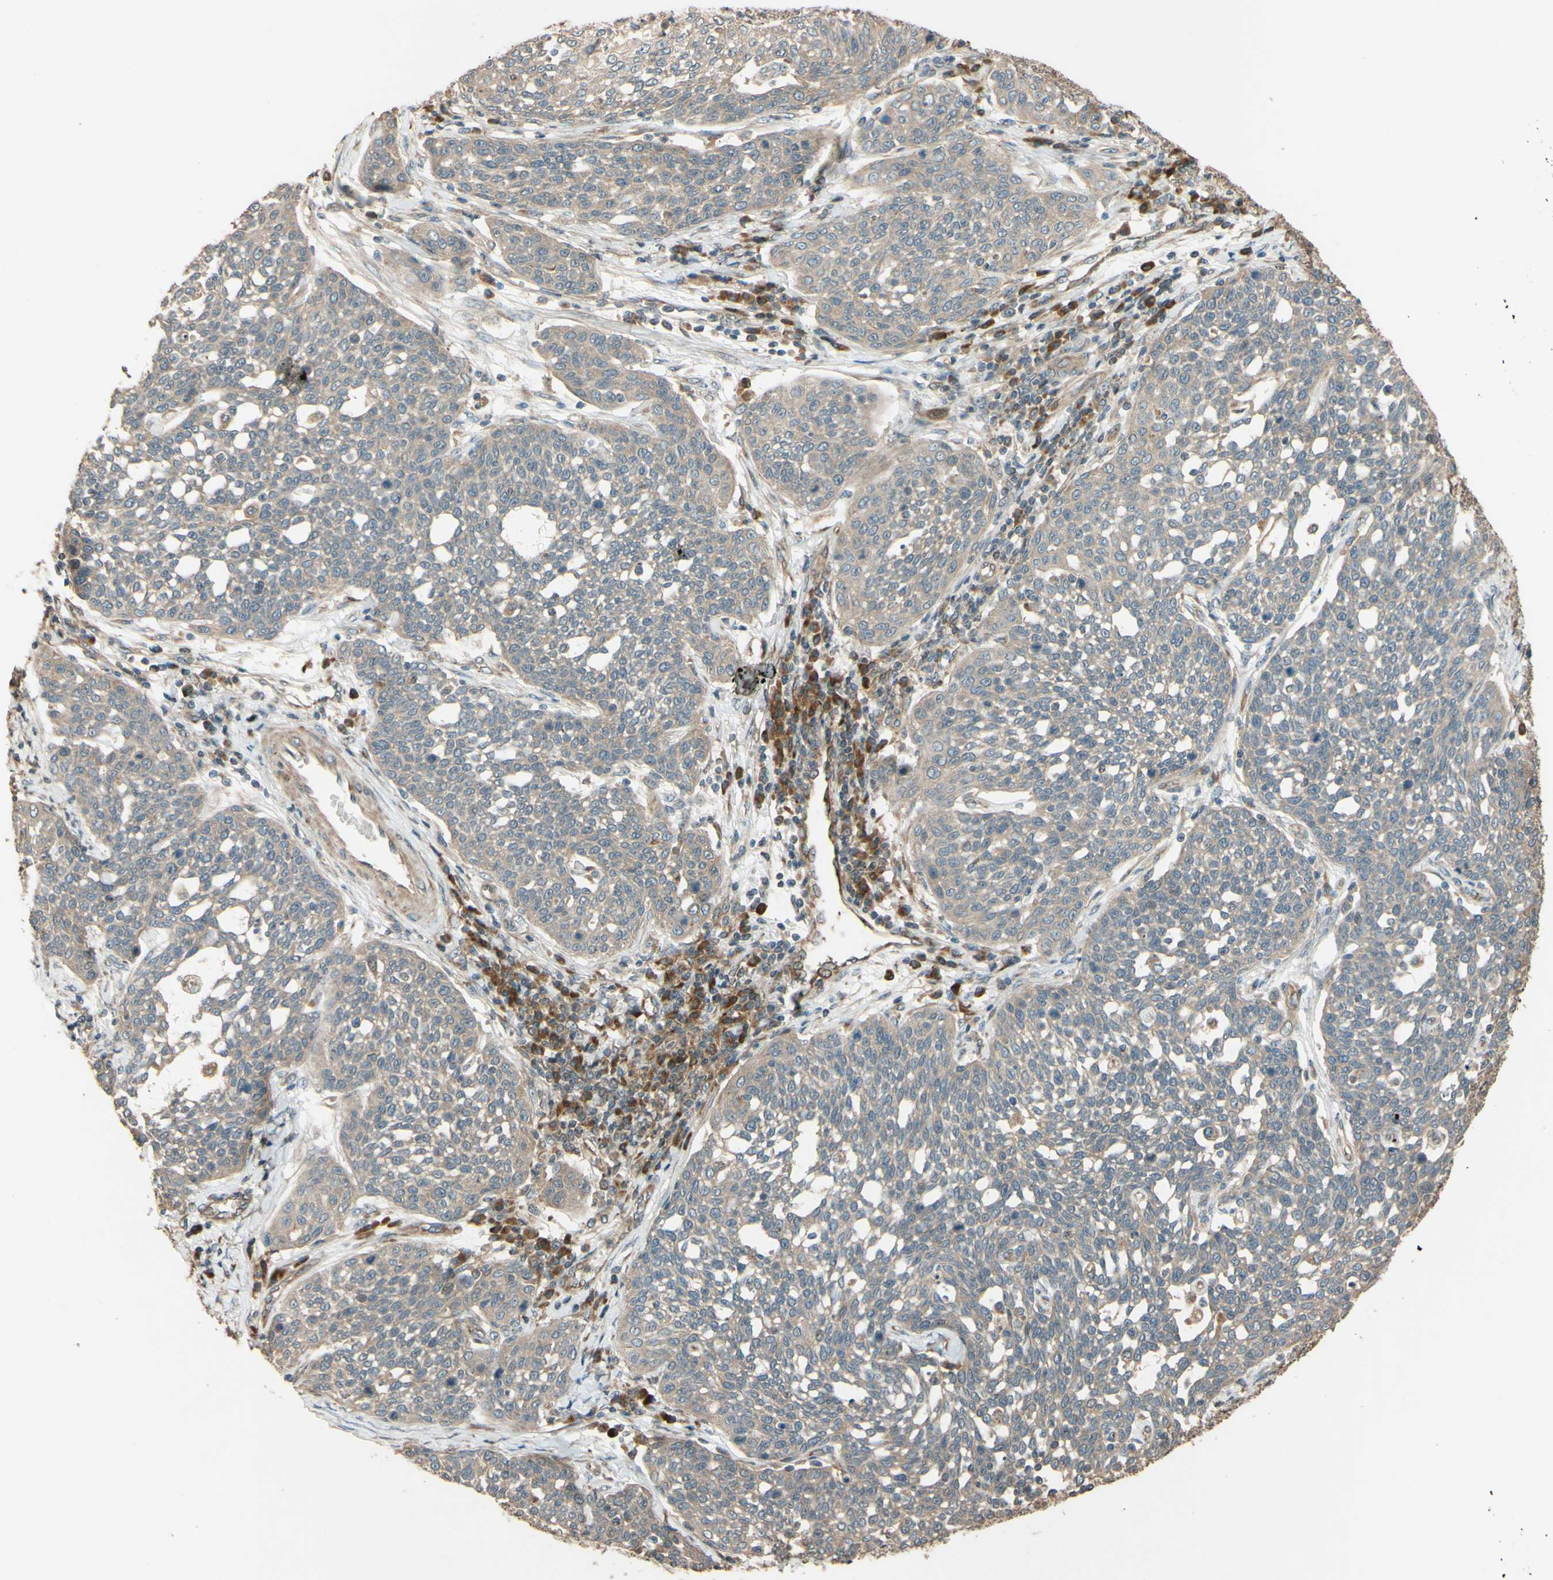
{"staining": {"intensity": "weak", "quantity": ">75%", "location": "cytoplasmic/membranous"}, "tissue": "cervical cancer", "cell_type": "Tumor cells", "image_type": "cancer", "snomed": [{"axis": "morphology", "description": "Squamous cell carcinoma, NOS"}, {"axis": "topography", "description": "Cervix"}], "caption": "Protein expression analysis of squamous cell carcinoma (cervical) reveals weak cytoplasmic/membranous positivity in approximately >75% of tumor cells.", "gene": "RNF19A", "patient": {"sex": "female", "age": 34}}